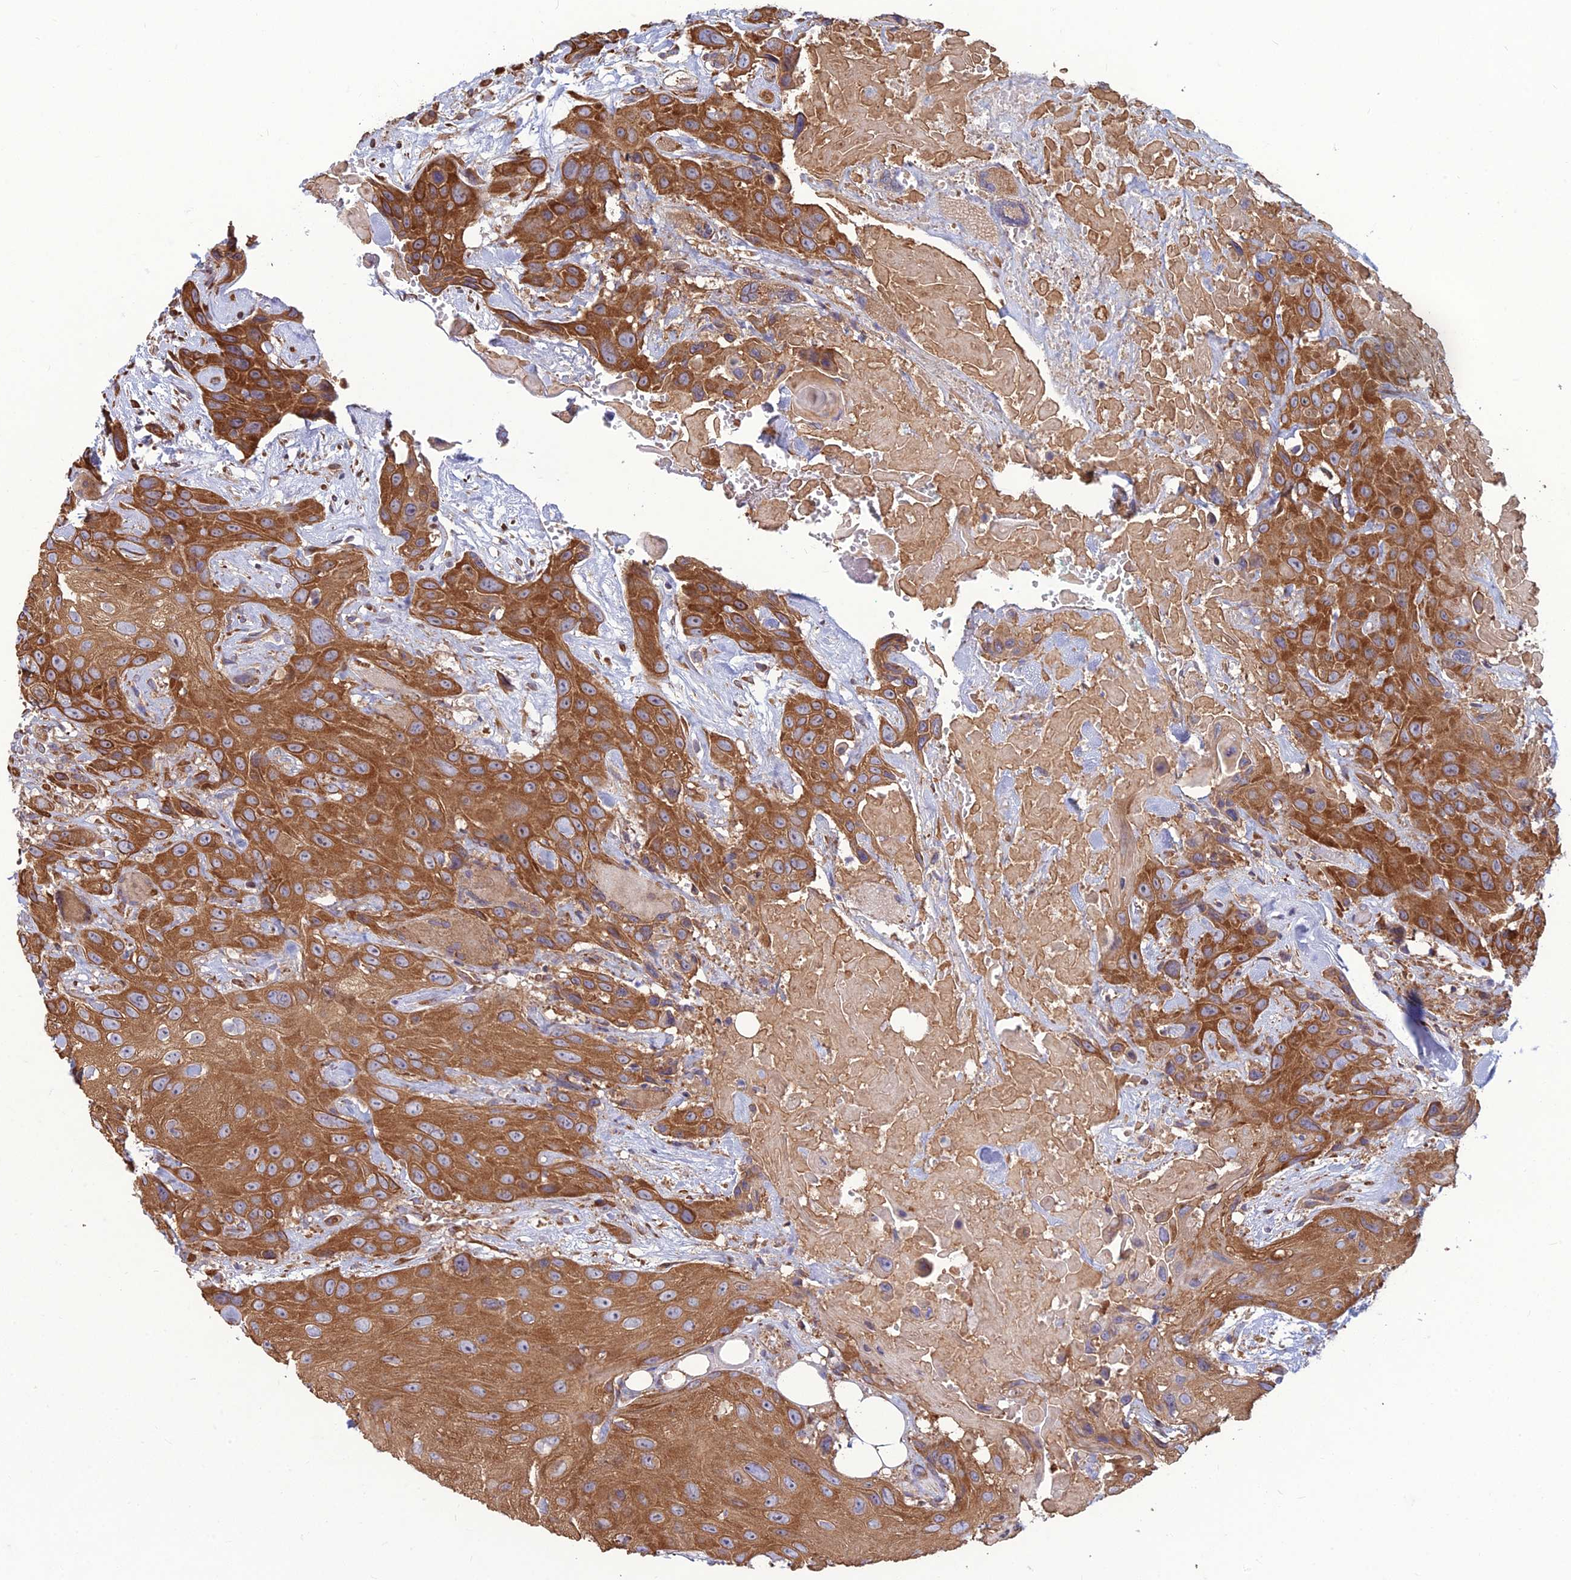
{"staining": {"intensity": "moderate", "quantity": ">75%", "location": "cytoplasmic/membranous"}, "tissue": "head and neck cancer", "cell_type": "Tumor cells", "image_type": "cancer", "snomed": [{"axis": "morphology", "description": "Squamous cell carcinoma, NOS"}, {"axis": "topography", "description": "Head-Neck"}], "caption": "A brown stain shows moderate cytoplasmic/membranous positivity of a protein in head and neck squamous cell carcinoma tumor cells.", "gene": "RPL17-C18orf32", "patient": {"sex": "male", "age": 81}}